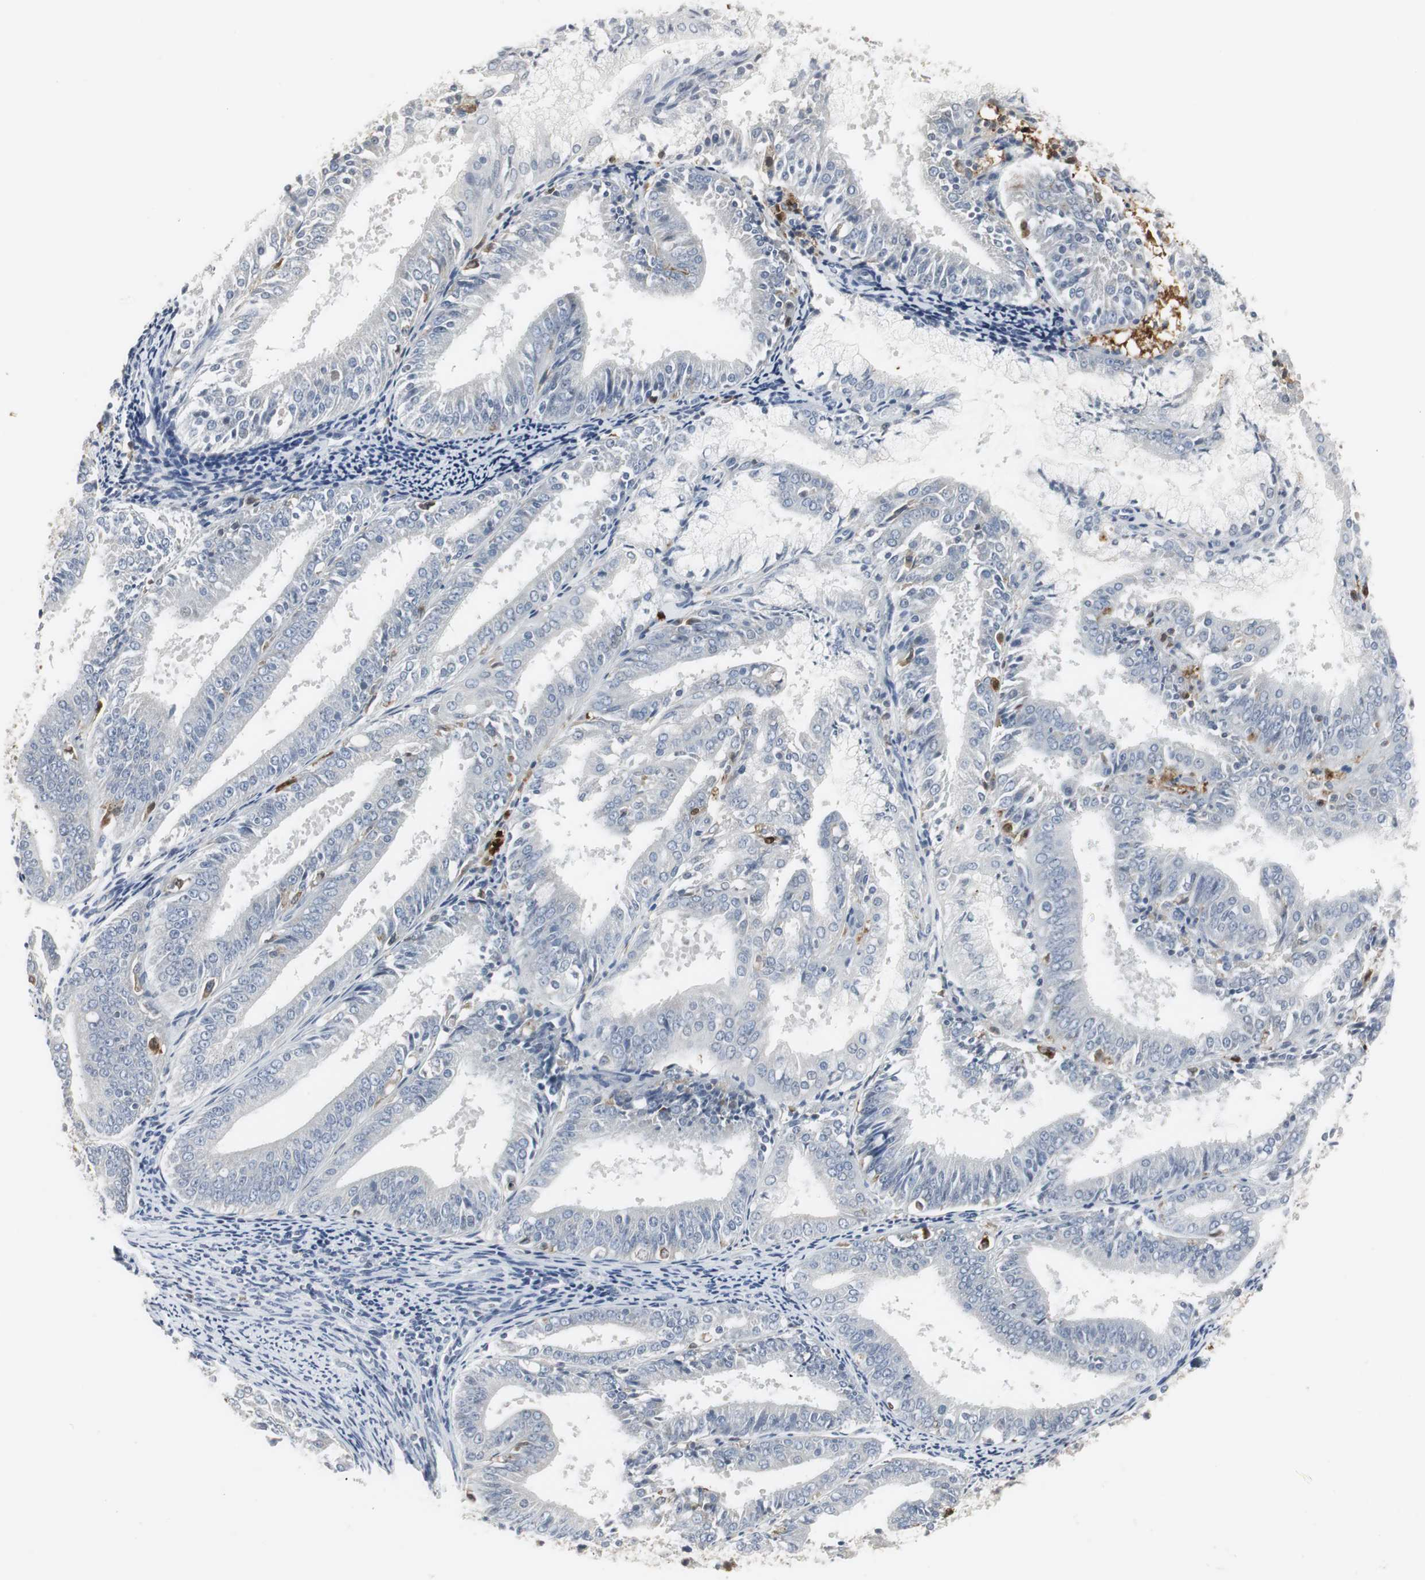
{"staining": {"intensity": "negative", "quantity": "none", "location": "none"}, "tissue": "endometrial cancer", "cell_type": "Tumor cells", "image_type": "cancer", "snomed": [{"axis": "morphology", "description": "Adenocarcinoma, NOS"}, {"axis": "topography", "description": "Endometrium"}], "caption": "Human endometrial cancer stained for a protein using IHC reveals no staining in tumor cells.", "gene": "PI15", "patient": {"sex": "female", "age": 63}}